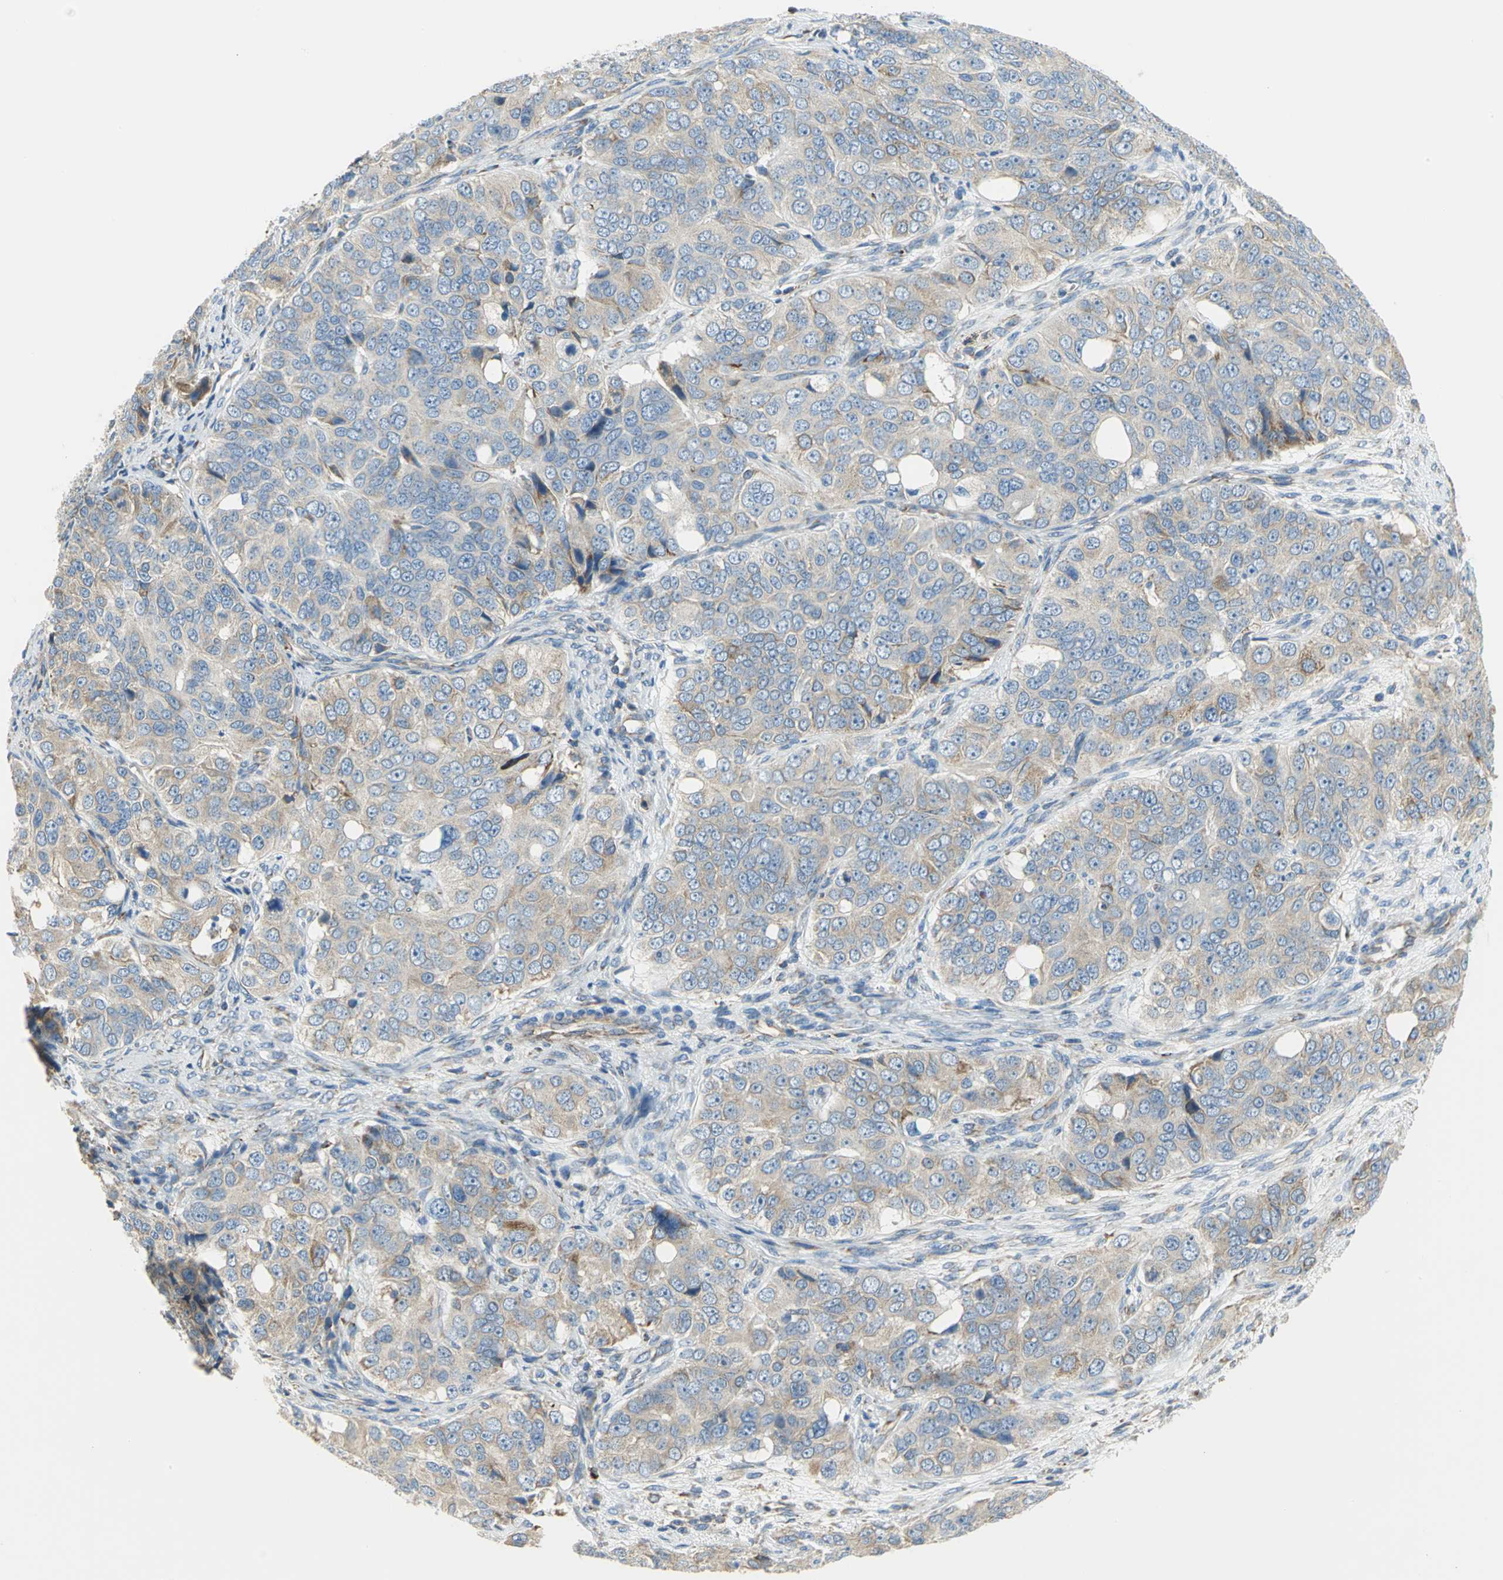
{"staining": {"intensity": "moderate", "quantity": ">75%", "location": "cytoplasmic/membranous"}, "tissue": "ovarian cancer", "cell_type": "Tumor cells", "image_type": "cancer", "snomed": [{"axis": "morphology", "description": "Carcinoma, endometroid"}, {"axis": "topography", "description": "Ovary"}], "caption": "Immunohistochemistry (IHC) (DAB (3,3'-diaminobenzidine)) staining of ovarian cancer (endometroid carcinoma) shows moderate cytoplasmic/membranous protein expression in about >75% of tumor cells.", "gene": "TULP4", "patient": {"sex": "female", "age": 51}}